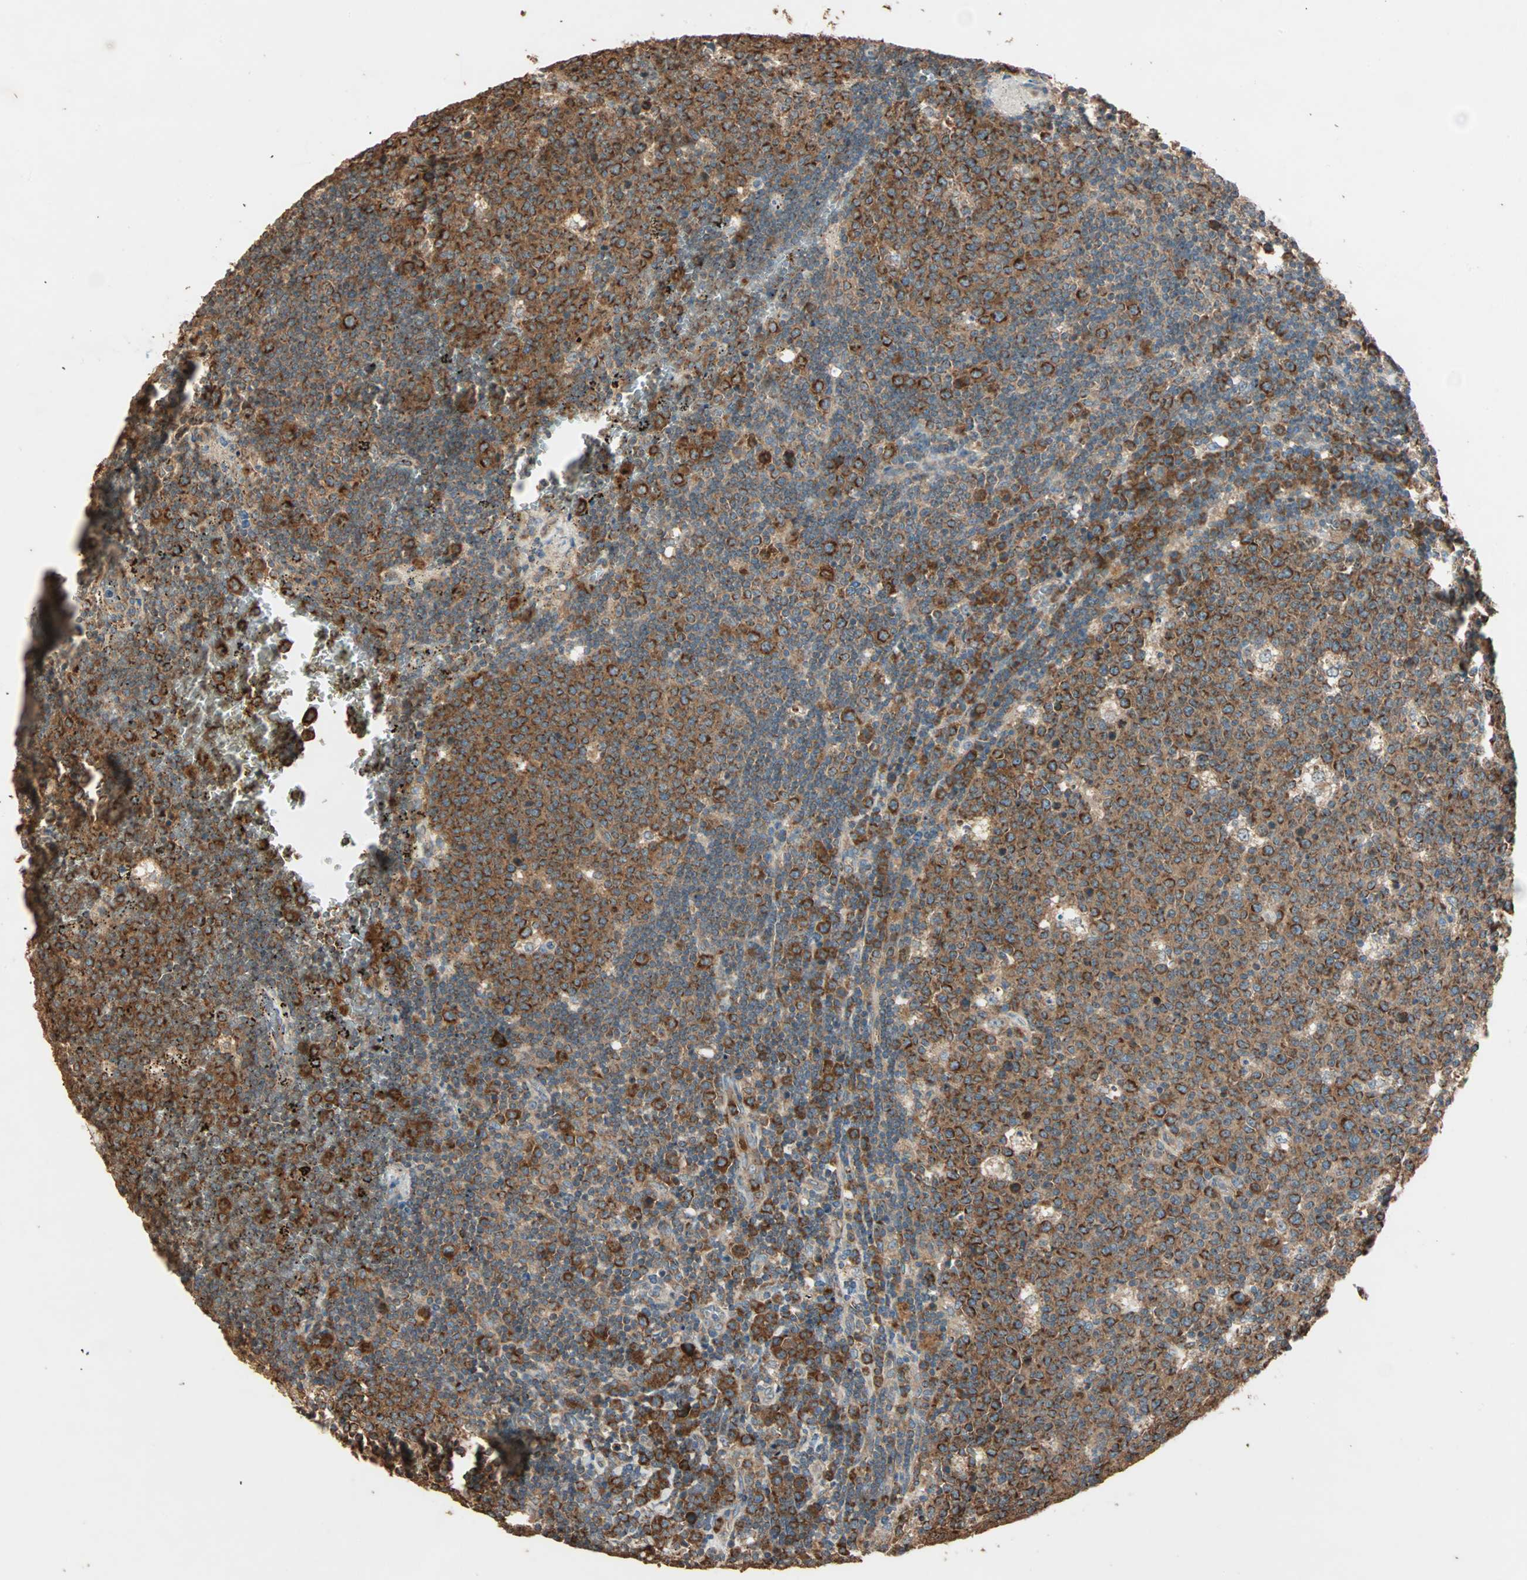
{"staining": {"intensity": "strong", "quantity": ">75%", "location": "cytoplasmic/membranous"}, "tissue": "lymph node", "cell_type": "Germinal center cells", "image_type": "normal", "snomed": [{"axis": "morphology", "description": "Normal tissue, NOS"}, {"axis": "topography", "description": "Lymph node"}, {"axis": "topography", "description": "Salivary gland"}], "caption": "Immunohistochemical staining of normal human lymph node demonstrates >75% levels of strong cytoplasmic/membranous protein staining in approximately >75% of germinal center cells. Using DAB (brown) and hematoxylin (blue) stains, captured at high magnification using brightfield microscopy.", "gene": "EIF4G2", "patient": {"sex": "male", "age": 8}}